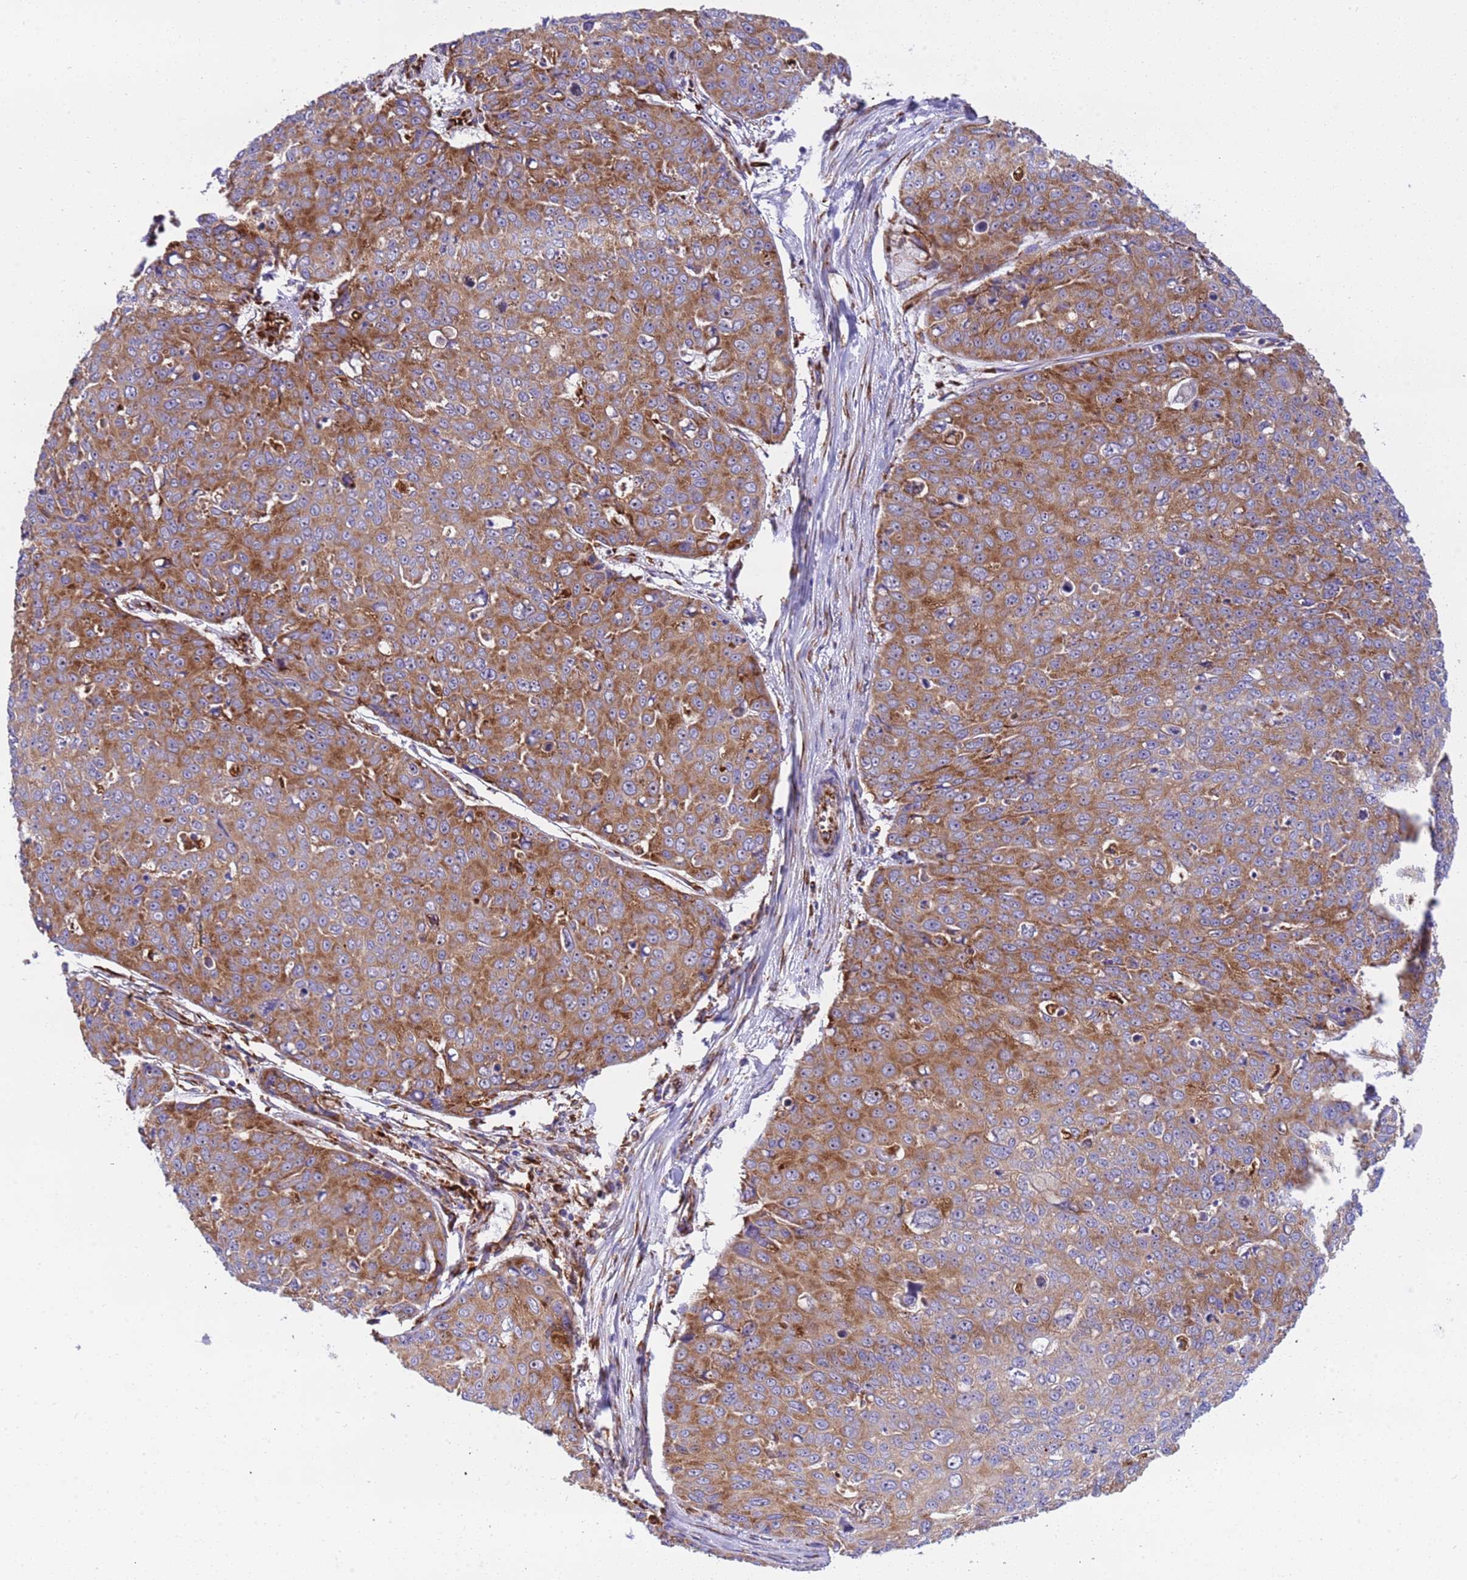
{"staining": {"intensity": "moderate", "quantity": ">75%", "location": "cytoplasmic/membranous"}, "tissue": "skin cancer", "cell_type": "Tumor cells", "image_type": "cancer", "snomed": [{"axis": "morphology", "description": "Squamous cell carcinoma, NOS"}, {"axis": "topography", "description": "Skin"}], "caption": "High-power microscopy captured an immunohistochemistry (IHC) image of skin cancer, revealing moderate cytoplasmic/membranous positivity in approximately >75% of tumor cells.", "gene": "RPL36", "patient": {"sex": "male", "age": 71}}